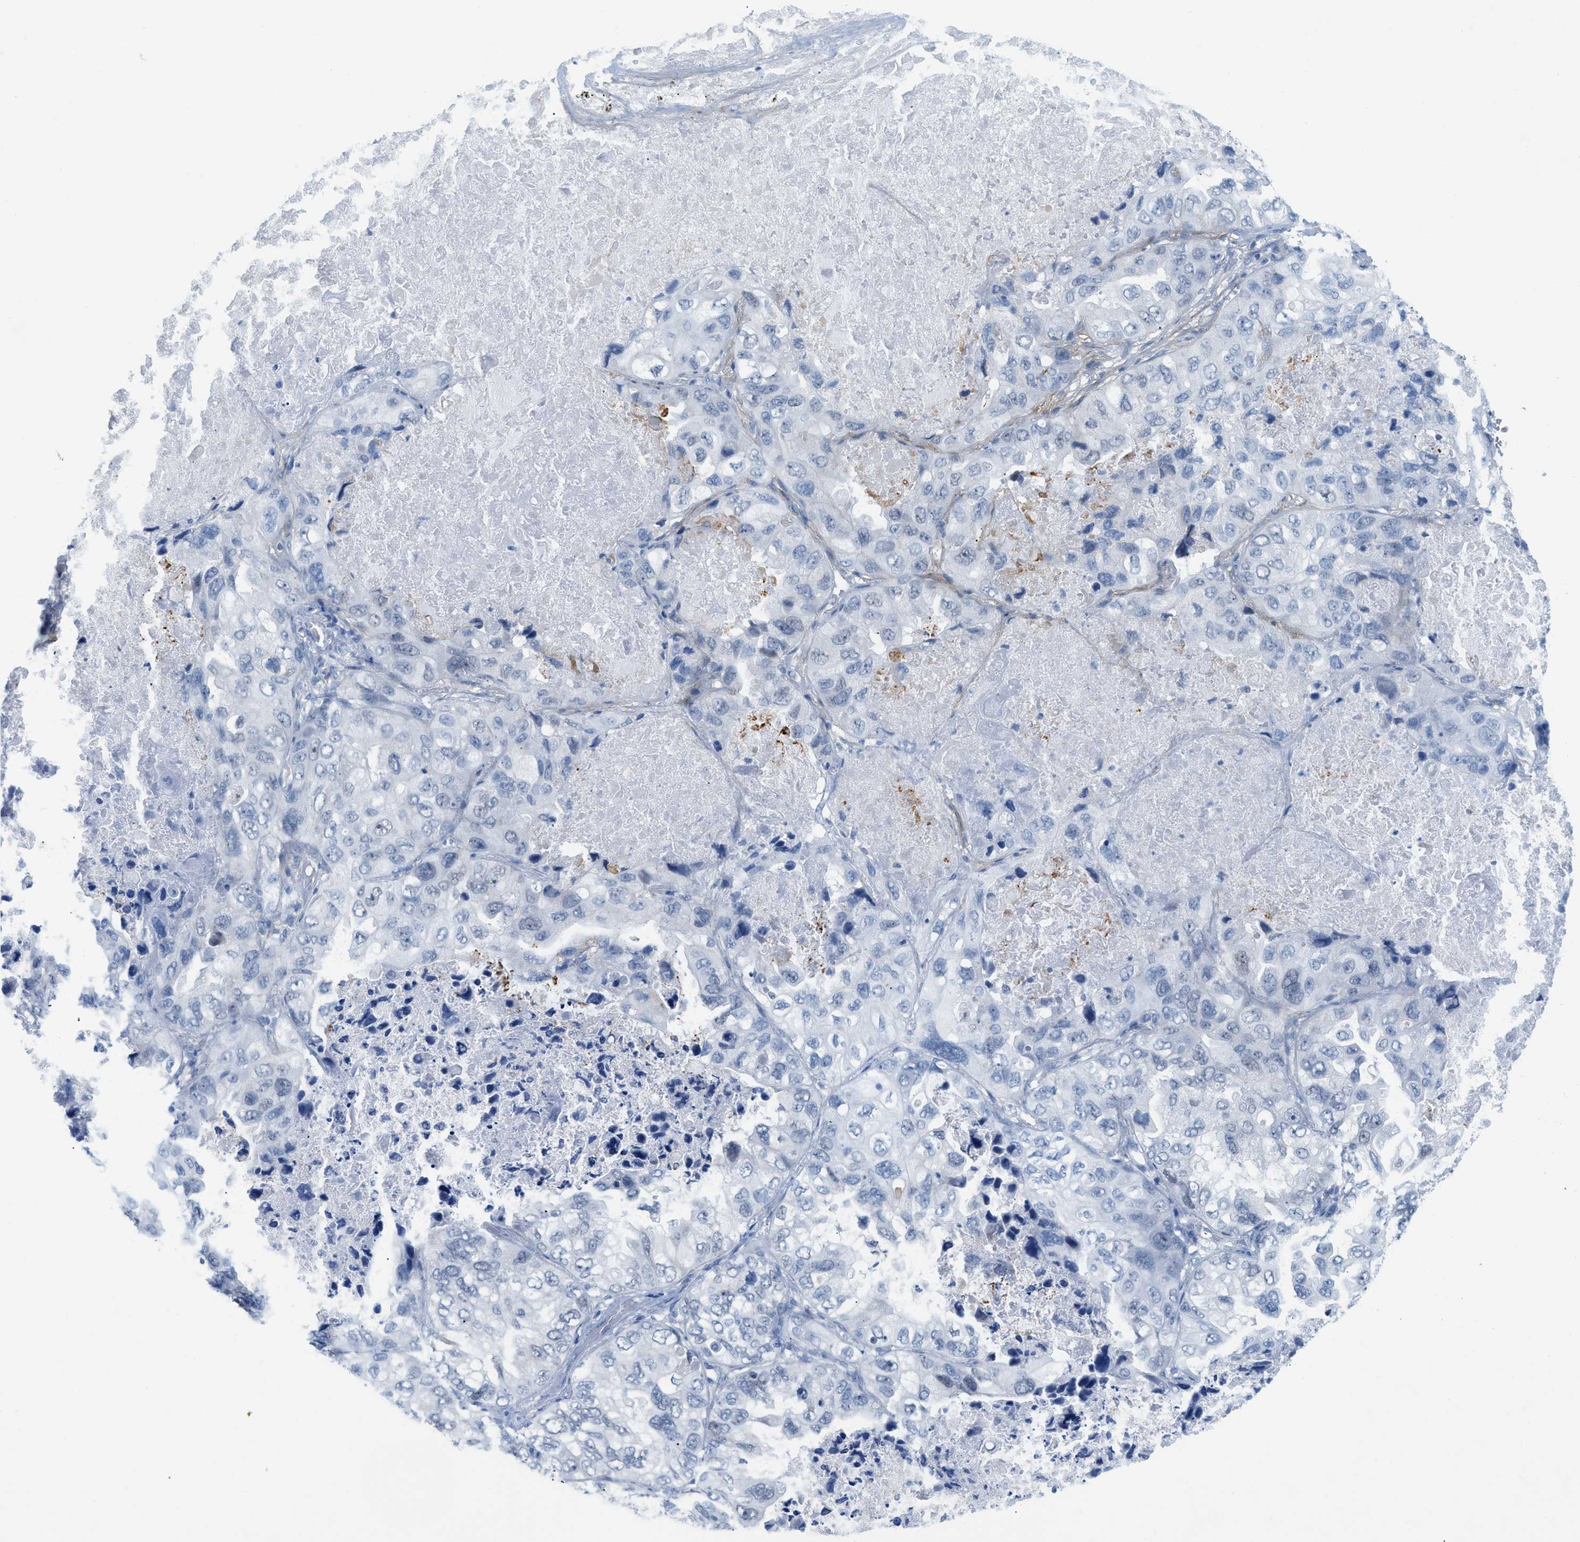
{"staining": {"intensity": "negative", "quantity": "none", "location": "none"}, "tissue": "lung cancer", "cell_type": "Tumor cells", "image_type": "cancer", "snomed": [{"axis": "morphology", "description": "Squamous cell carcinoma, NOS"}, {"axis": "topography", "description": "Lung"}], "caption": "This image is of lung squamous cell carcinoma stained with IHC to label a protein in brown with the nuclei are counter-stained blue. There is no positivity in tumor cells. (Stains: DAB (3,3'-diaminobenzidine) immunohistochemistry (IHC) with hematoxylin counter stain, Microscopy: brightfield microscopy at high magnification).", "gene": "HLTF", "patient": {"sex": "female", "age": 73}}